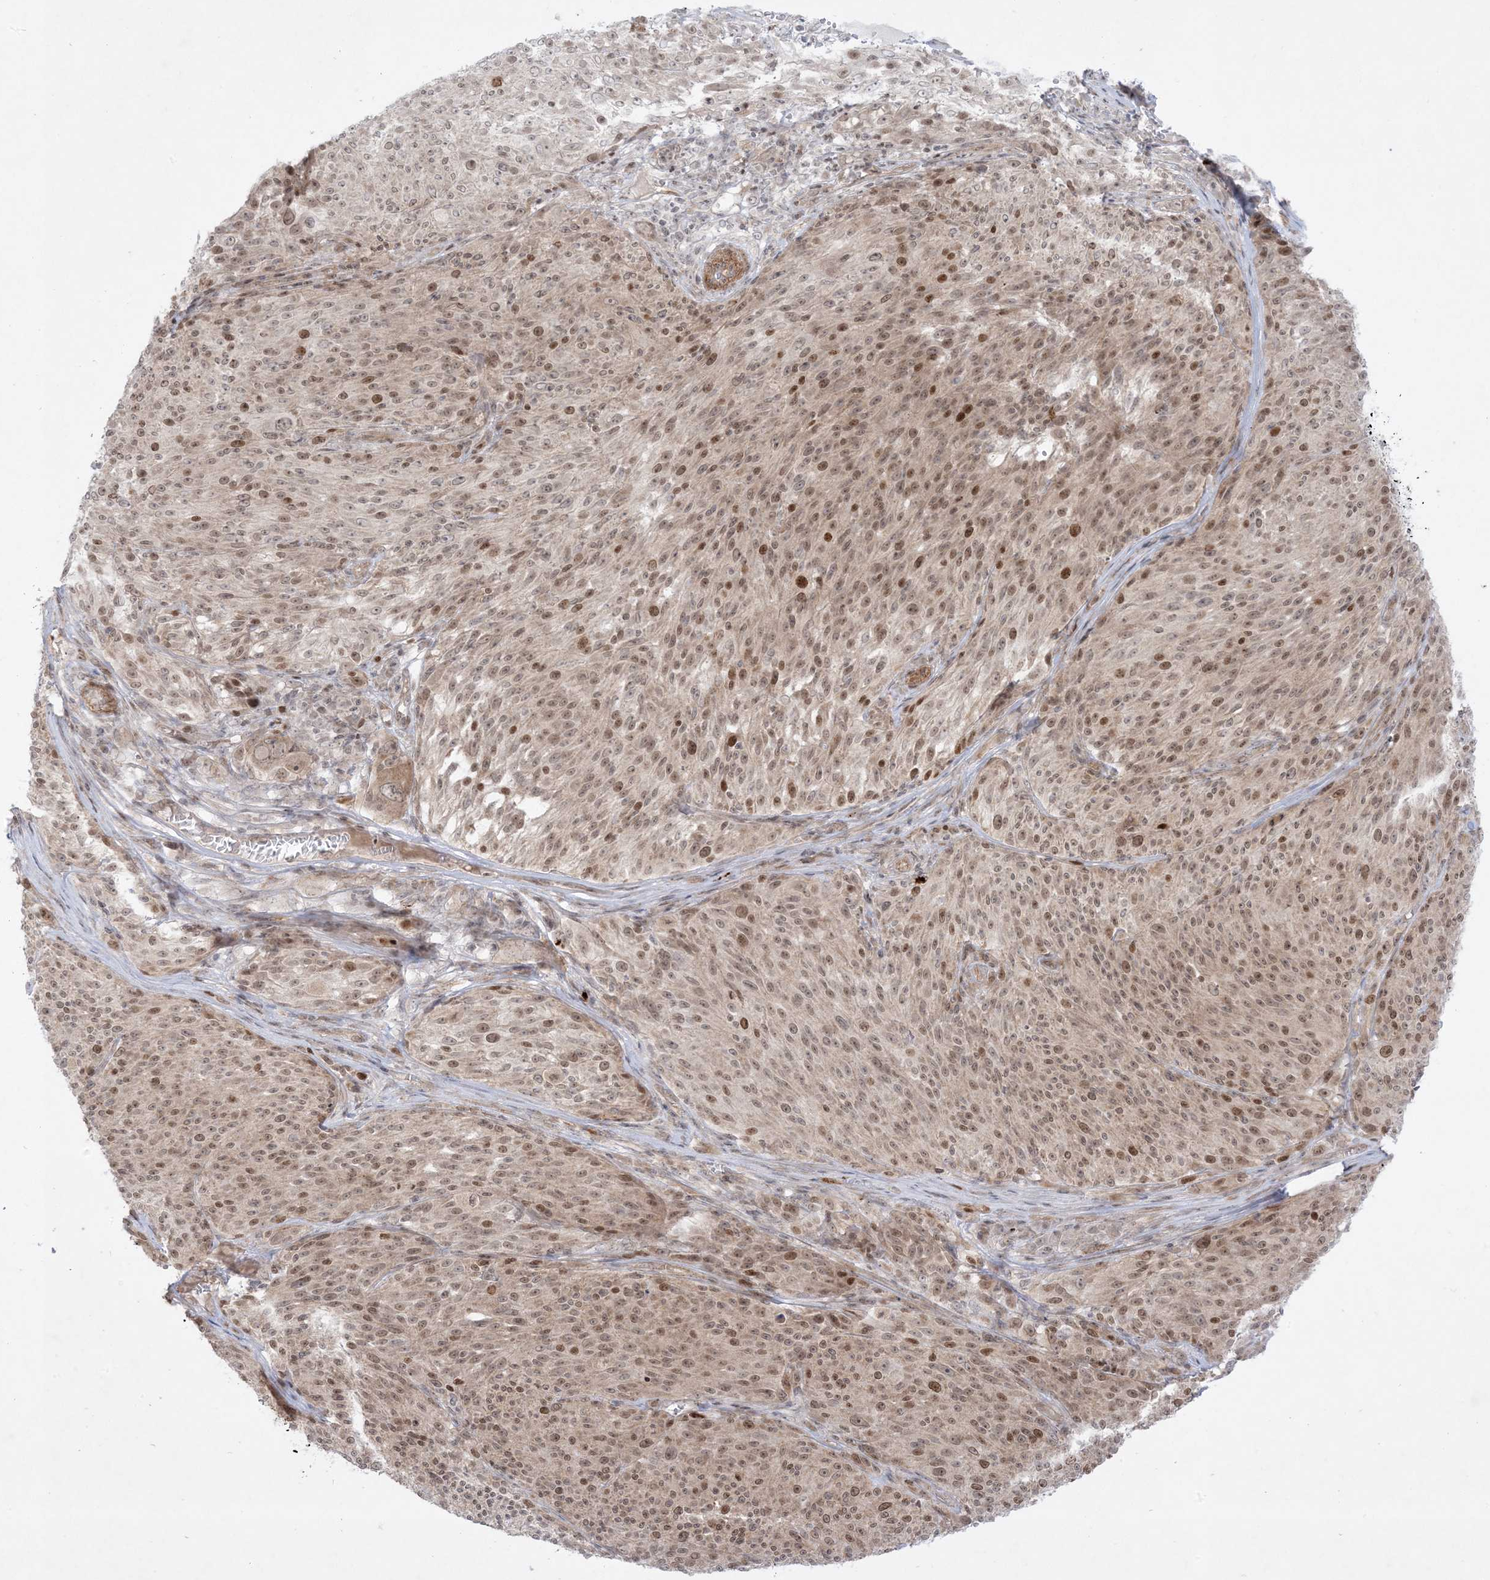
{"staining": {"intensity": "moderate", "quantity": ">75%", "location": "nuclear"}, "tissue": "melanoma", "cell_type": "Tumor cells", "image_type": "cancer", "snomed": [{"axis": "morphology", "description": "Malignant melanoma, NOS"}, {"axis": "topography", "description": "Skin of trunk"}], "caption": "Immunohistochemistry (IHC) of melanoma reveals medium levels of moderate nuclear staining in about >75% of tumor cells.", "gene": "PTK6", "patient": {"sex": "male", "age": 71}}